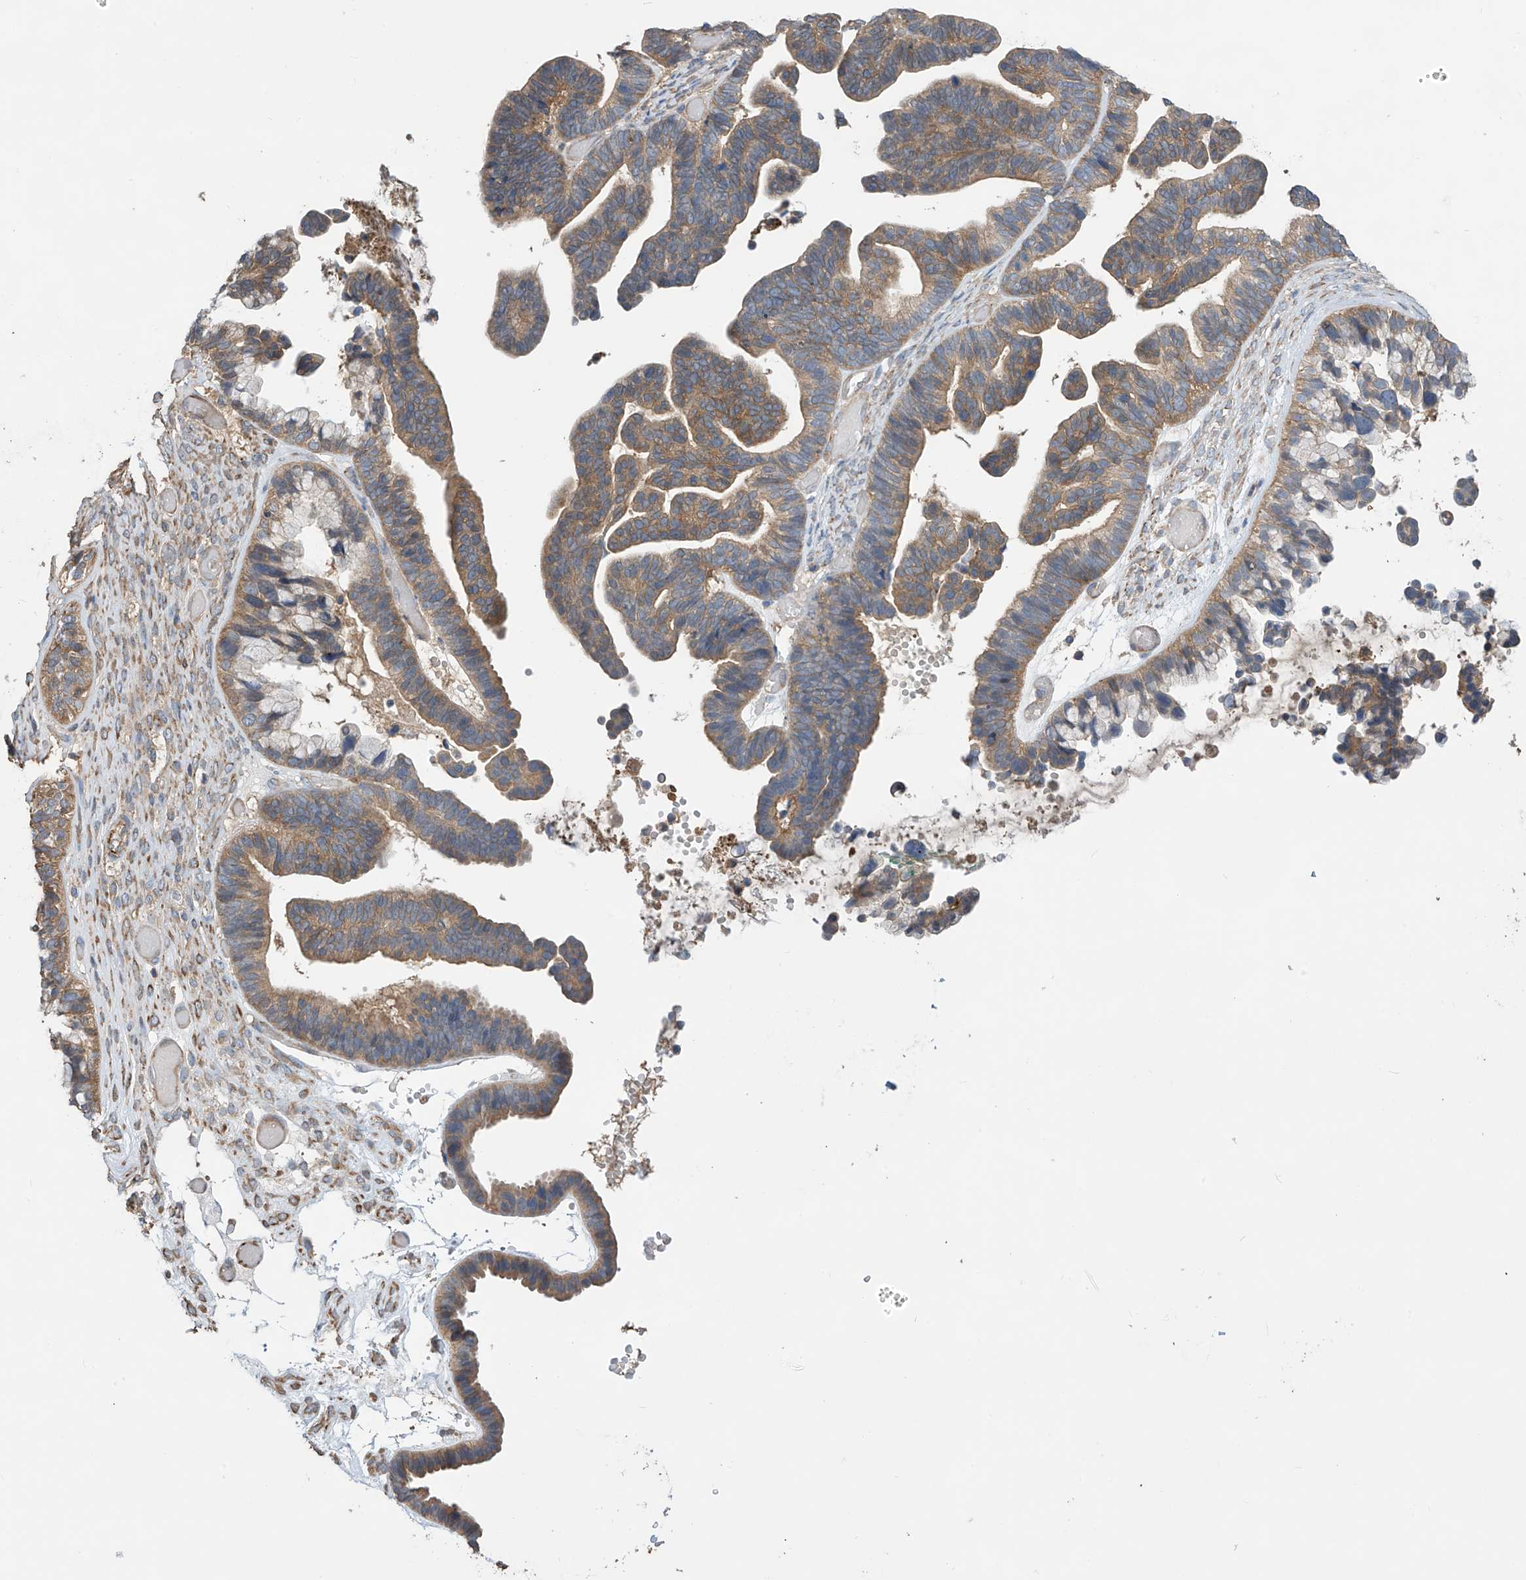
{"staining": {"intensity": "moderate", "quantity": ">75%", "location": "cytoplasmic/membranous"}, "tissue": "ovarian cancer", "cell_type": "Tumor cells", "image_type": "cancer", "snomed": [{"axis": "morphology", "description": "Cystadenocarcinoma, serous, NOS"}, {"axis": "topography", "description": "Ovary"}], "caption": "Ovarian cancer stained with a protein marker displays moderate staining in tumor cells.", "gene": "PHACTR4", "patient": {"sex": "female", "age": 56}}